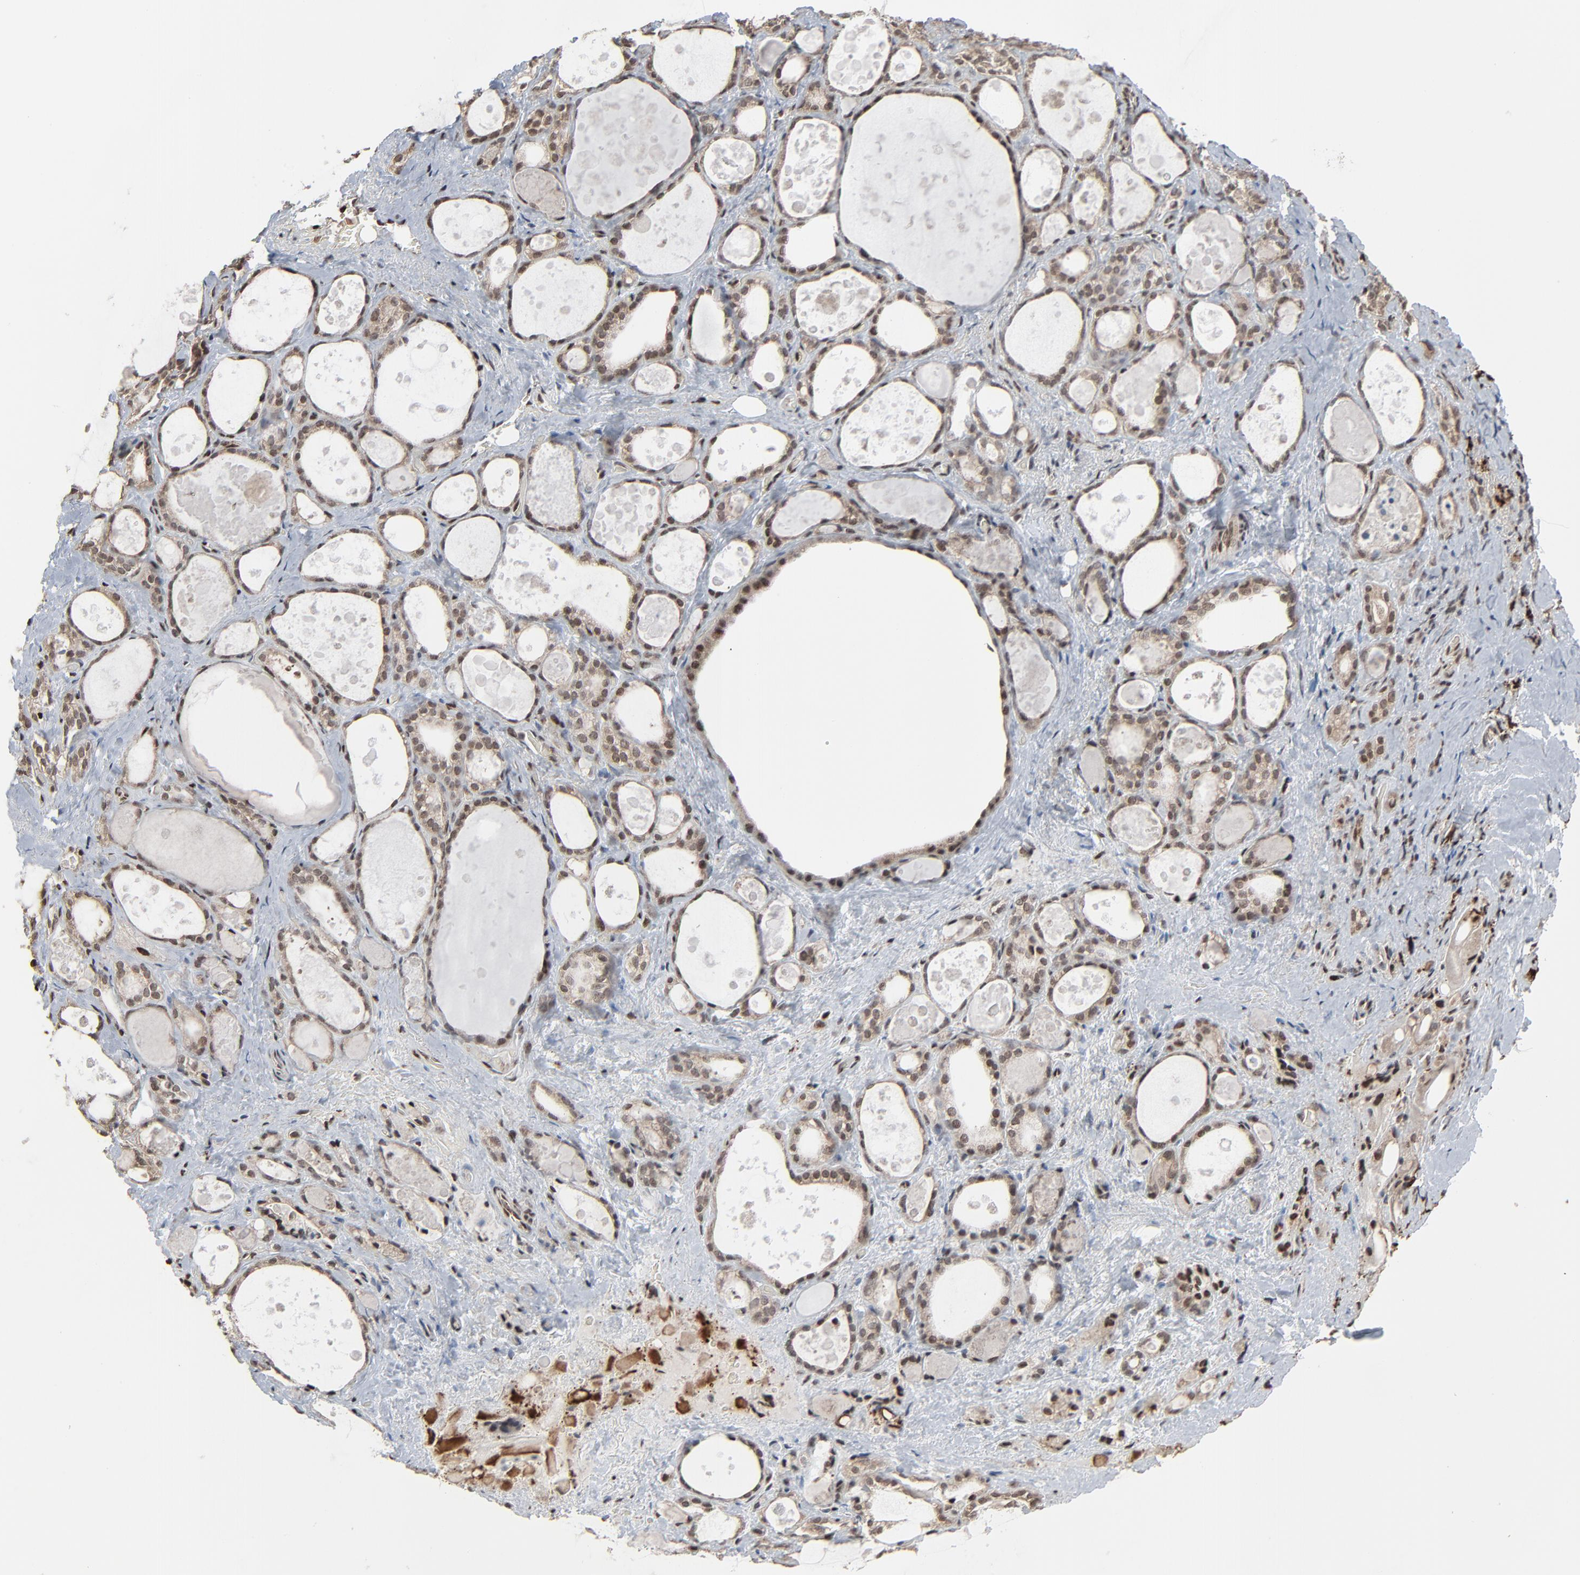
{"staining": {"intensity": "strong", "quantity": ">75%", "location": "cytoplasmic/membranous,nuclear"}, "tissue": "thyroid gland", "cell_type": "Glandular cells", "image_type": "normal", "snomed": [{"axis": "morphology", "description": "Normal tissue, NOS"}, {"axis": "topography", "description": "Thyroid gland"}], "caption": "A brown stain highlights strong cytoplasmic/membranous,nuclear positivity of a protein in glandular cells of benign human thyroid gland. (brown staining indicates protein expression, while blue staining denotes nuclei).", "gene": "MEIS2", "patient": {"sex": "female", "age": 75}}